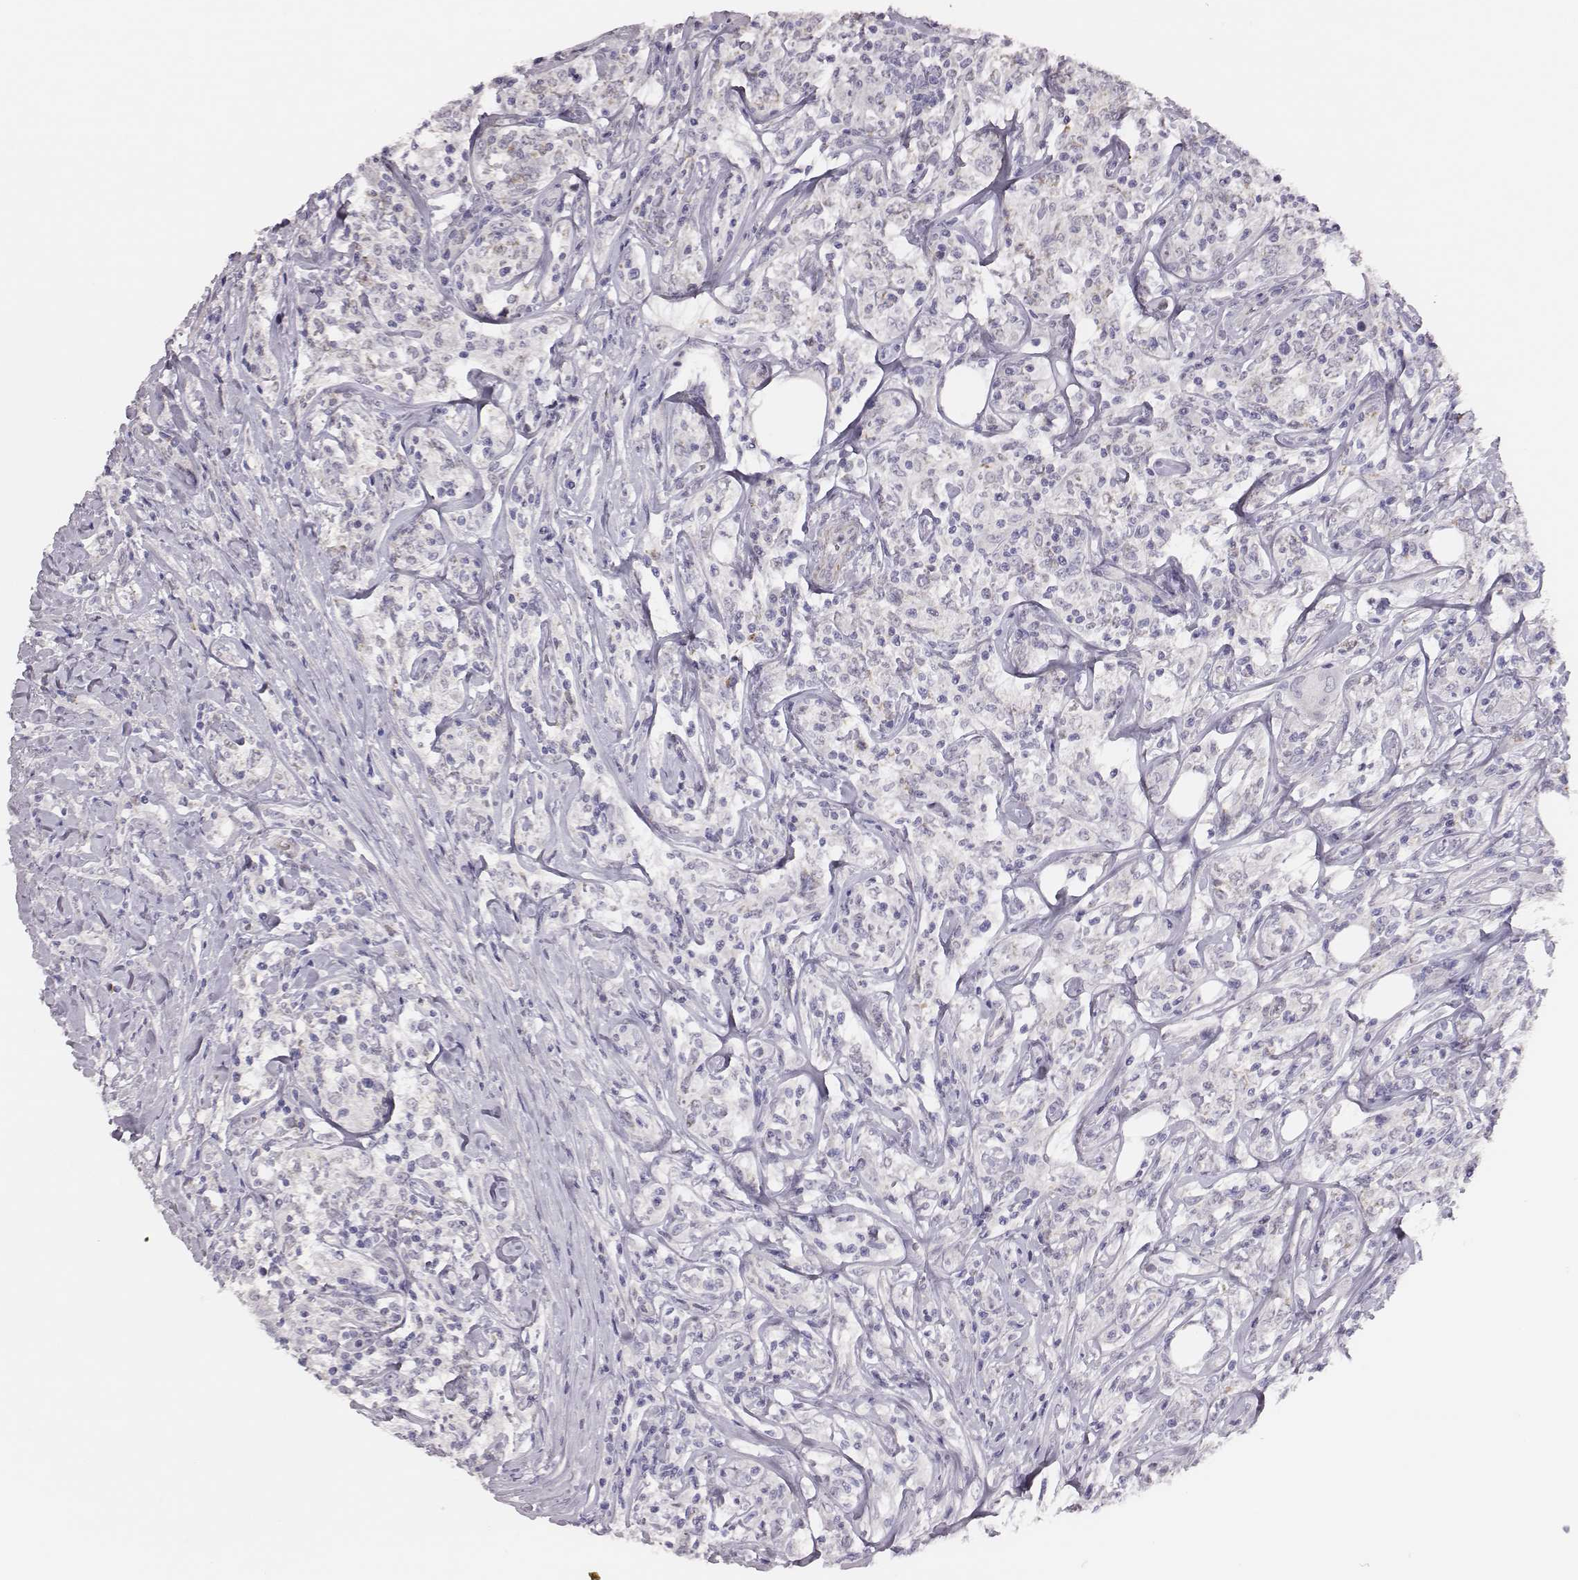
{"staining": {"intensity": "negative", "quantity": "none", "location": "none"}, "tissue": "lymphoma", "cell_type": "Tumor cells", "image_type": "cancer", "snomed": [{"axis": "morphology", "description": "Malignant lymphoma, non-Hodgkin's type, High grade"}, {"axis": "topography", "description": "Lymph node"}], "caption": "An IHC image of high-grade malignant lymphoma, non-Hodgkin's type is shown. There is no staining in tumor cells of high-grade malignant lymphoma, non-Hodgkin's type.", "gene": "SCML2", "patient": {"sex": "female", "age": 84}}